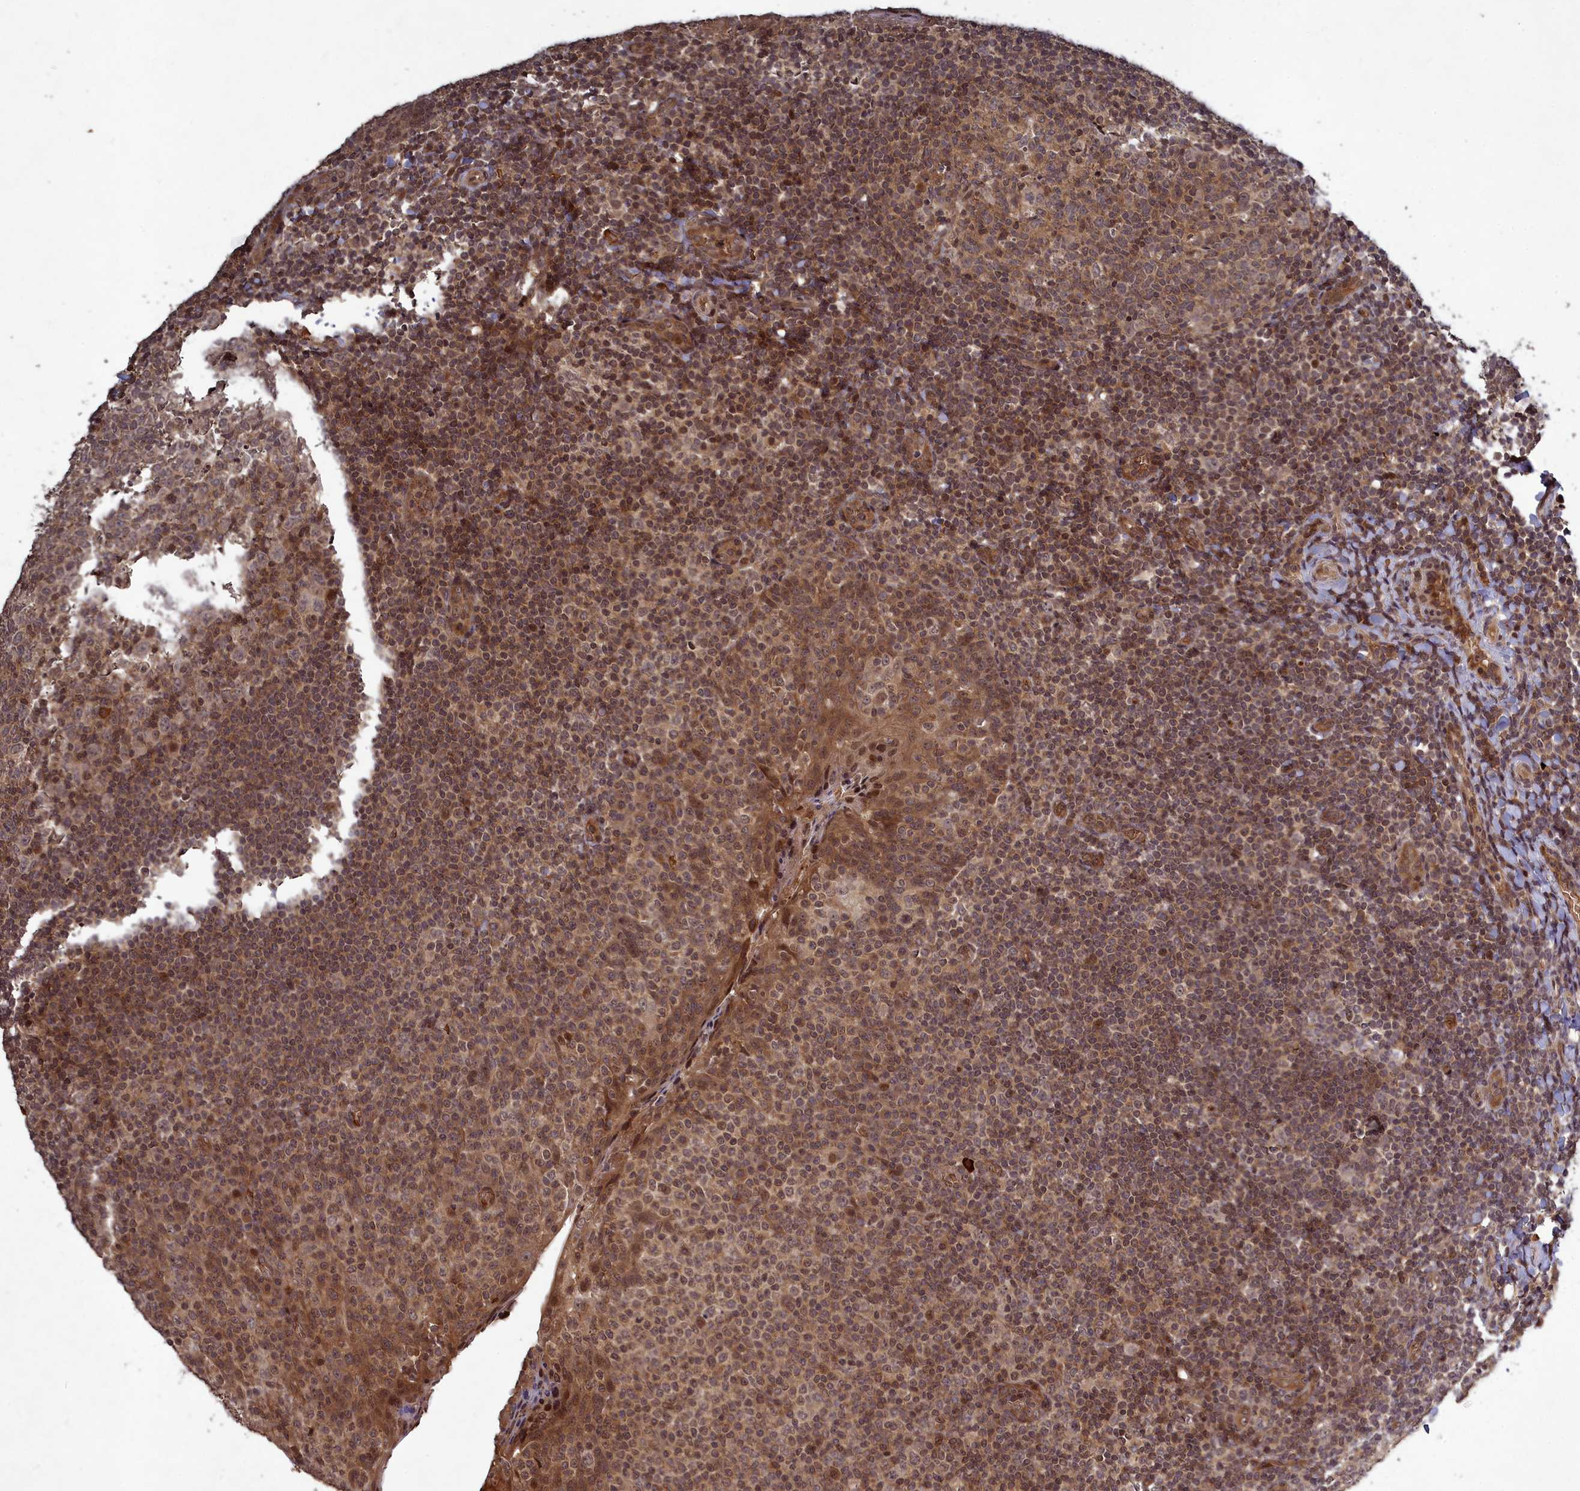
{"staining": {"intensity": "weak", "quantity": "25%-75%", "location": "cytoplasmic/membranous,nuclear"}, "tissue": "tonsil", "cell_type": "Germinal center cells", "image_type": "normal", "snomed": [{"axis": "morphology", "description": "Normal tissue, NOS"}, {"axis": "topography", "description": "Tonsil"}], "caption": "Protein staining demonstrates weak cytoplasmic/membranous,nuclear positivity in about 25%-75% of germinal center cells in benign tonsil.", "gene": "SRMS", "patient": {"sex": "female", "age": 19}}